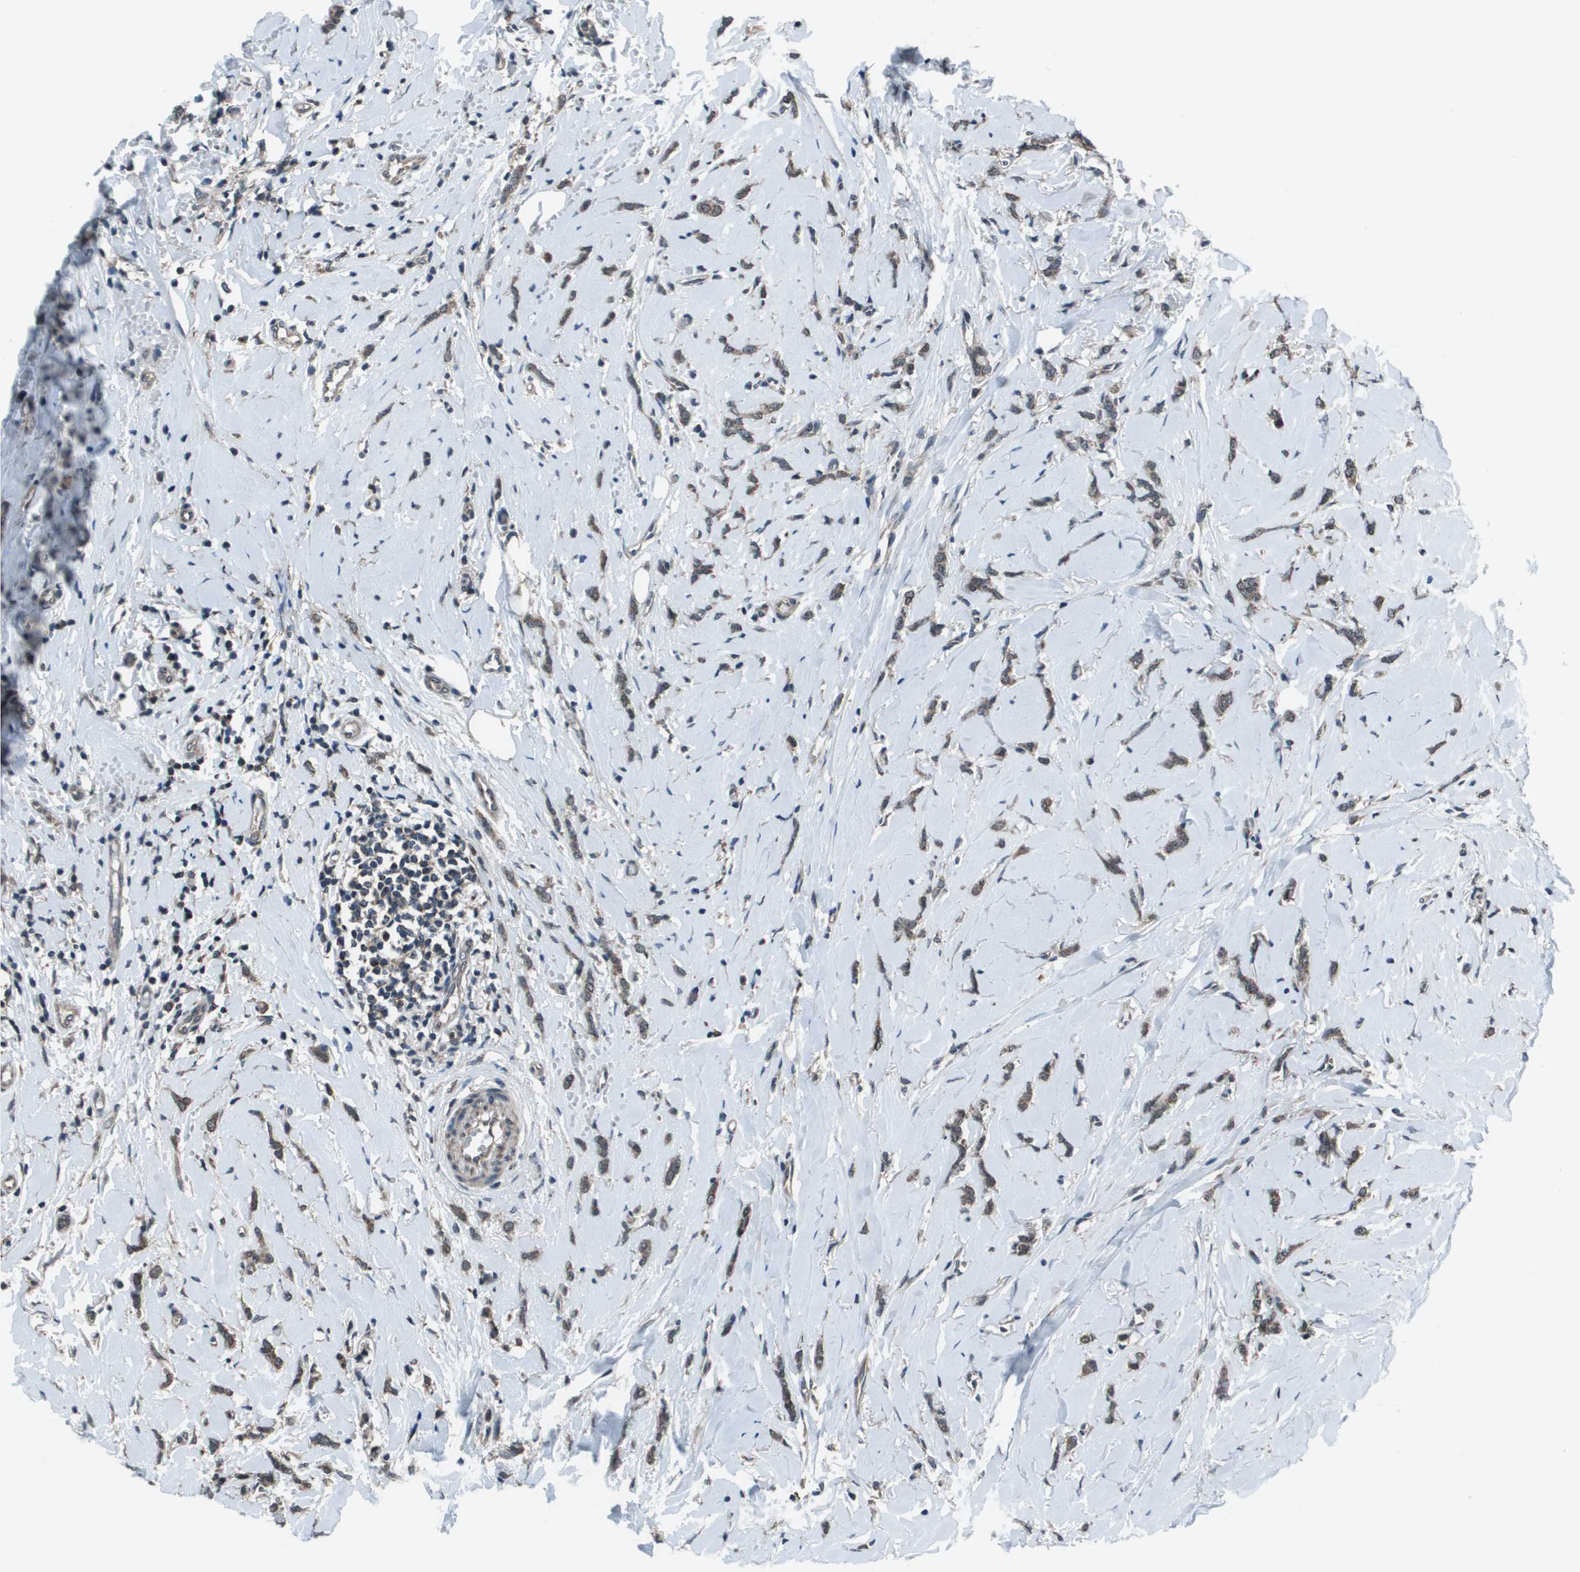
{"staining": {"intensity": "moderate", "quantity": ">75%", "location": "cytoplasmic/membranous"}, "tissue": "breast cancer", "cell_type": "Tumor cells", "image_type": "cancer", "snomed": [{"axis": "morphology", "description": "Lobular carcinoma"}, {"axis": "topography", "description": "Skin"}, {"axis": "topography", "description": "Breast"}], "caption": "Immunohistochemical staining of human lobular carcinoma (breast) reveals moderate cytoplasmic/membranous protein staining in about >75% of tumor cells.", "gene": "PPFIA1", "patient": {"sex": "female", "age": 46}}